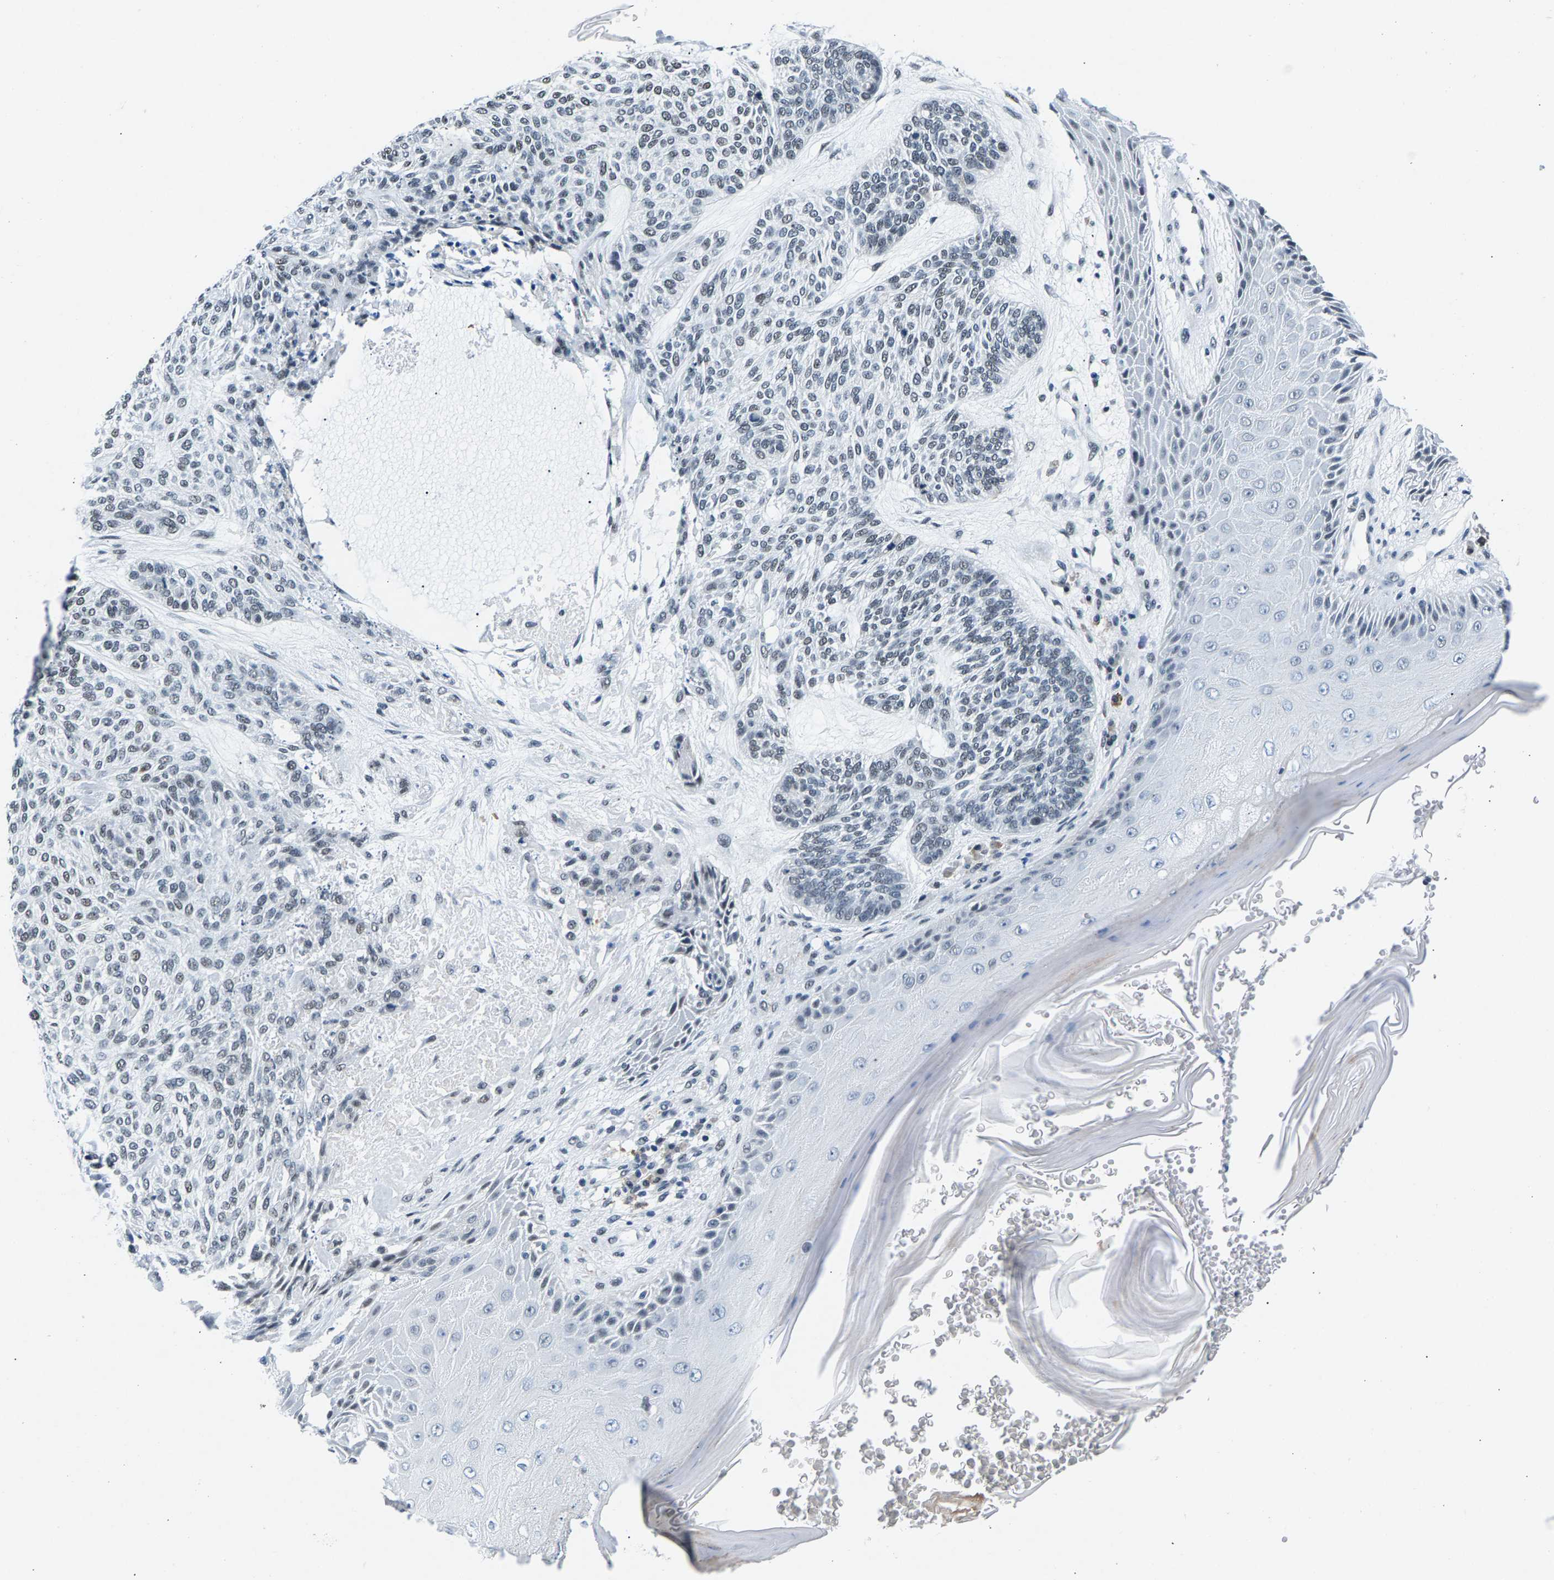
{"staining": {"intensity": "weak", "quantity": "<25%", "location": "nuclear"}, "tissue": "skin cancer", "cell_type": "Tumor cells", "image_type": "cancer", "snomed": [{"axis": "morphology", "description": "Basal cell carcinoma"}, {"axis": "topography", "description": "Skin"}], "caption": "An image of human skin cancer is negative for staining in tumor cells.", "gene": "ATF2", "patient": {"sex": "male", "age": 55}}